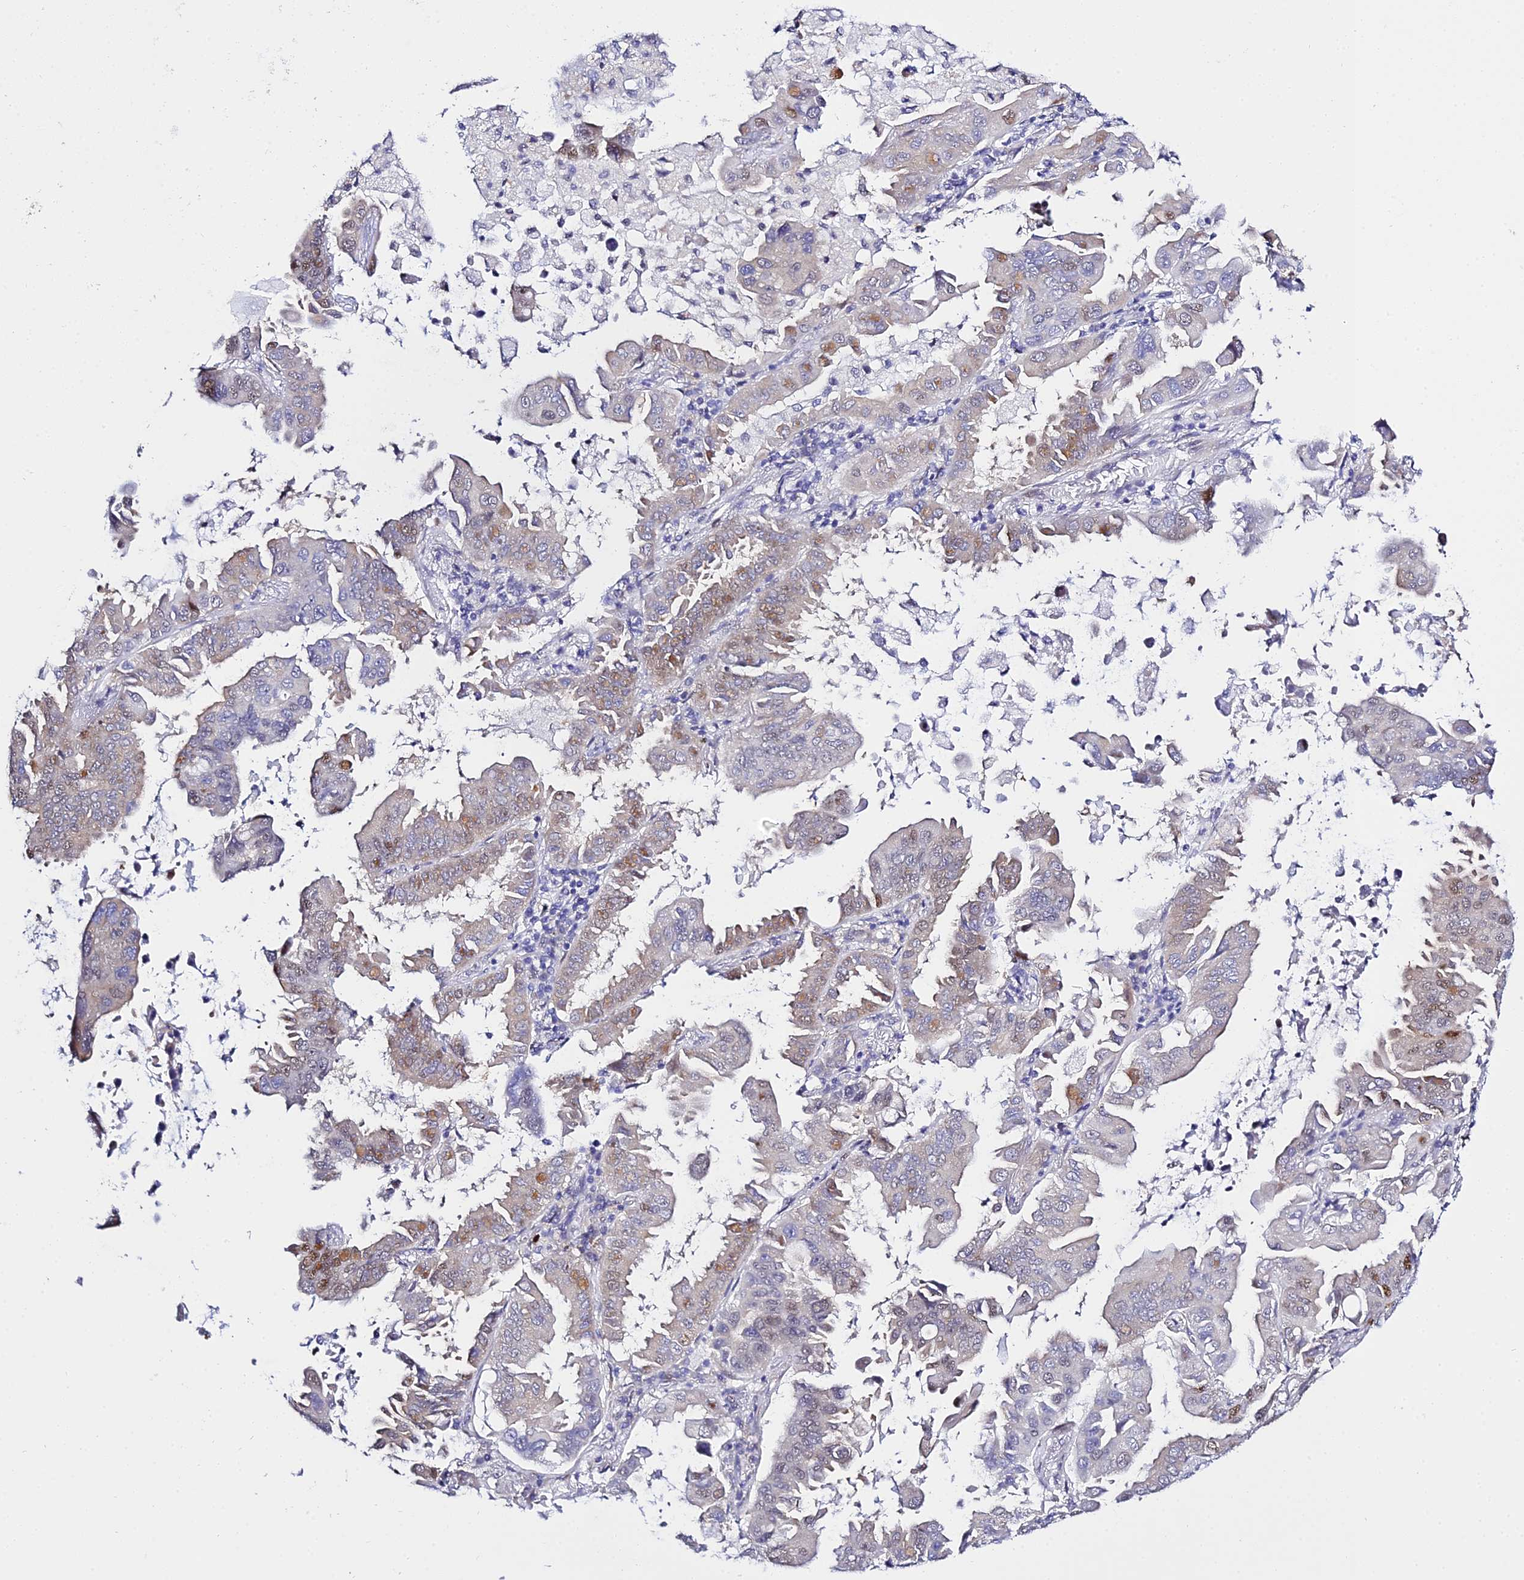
{"staining": {"intensity": "weak", "quantity": "<25%", "location": "nuclear"}, "tissue": "lung cancer", "cell_type": "Tumor cells", "image_type": "cancer", "snomed": [{"axis": "morphology", "description": "Adenocarcinoma, NOS"}, {"axis": "topography", "description": "Lung"}], "caption": "Immunohistochemical staining of human lung cancer shows no significant positivity in tumor cells.", "gene": "POFUT2", "patient": {"sex": "male", "age": 64}}